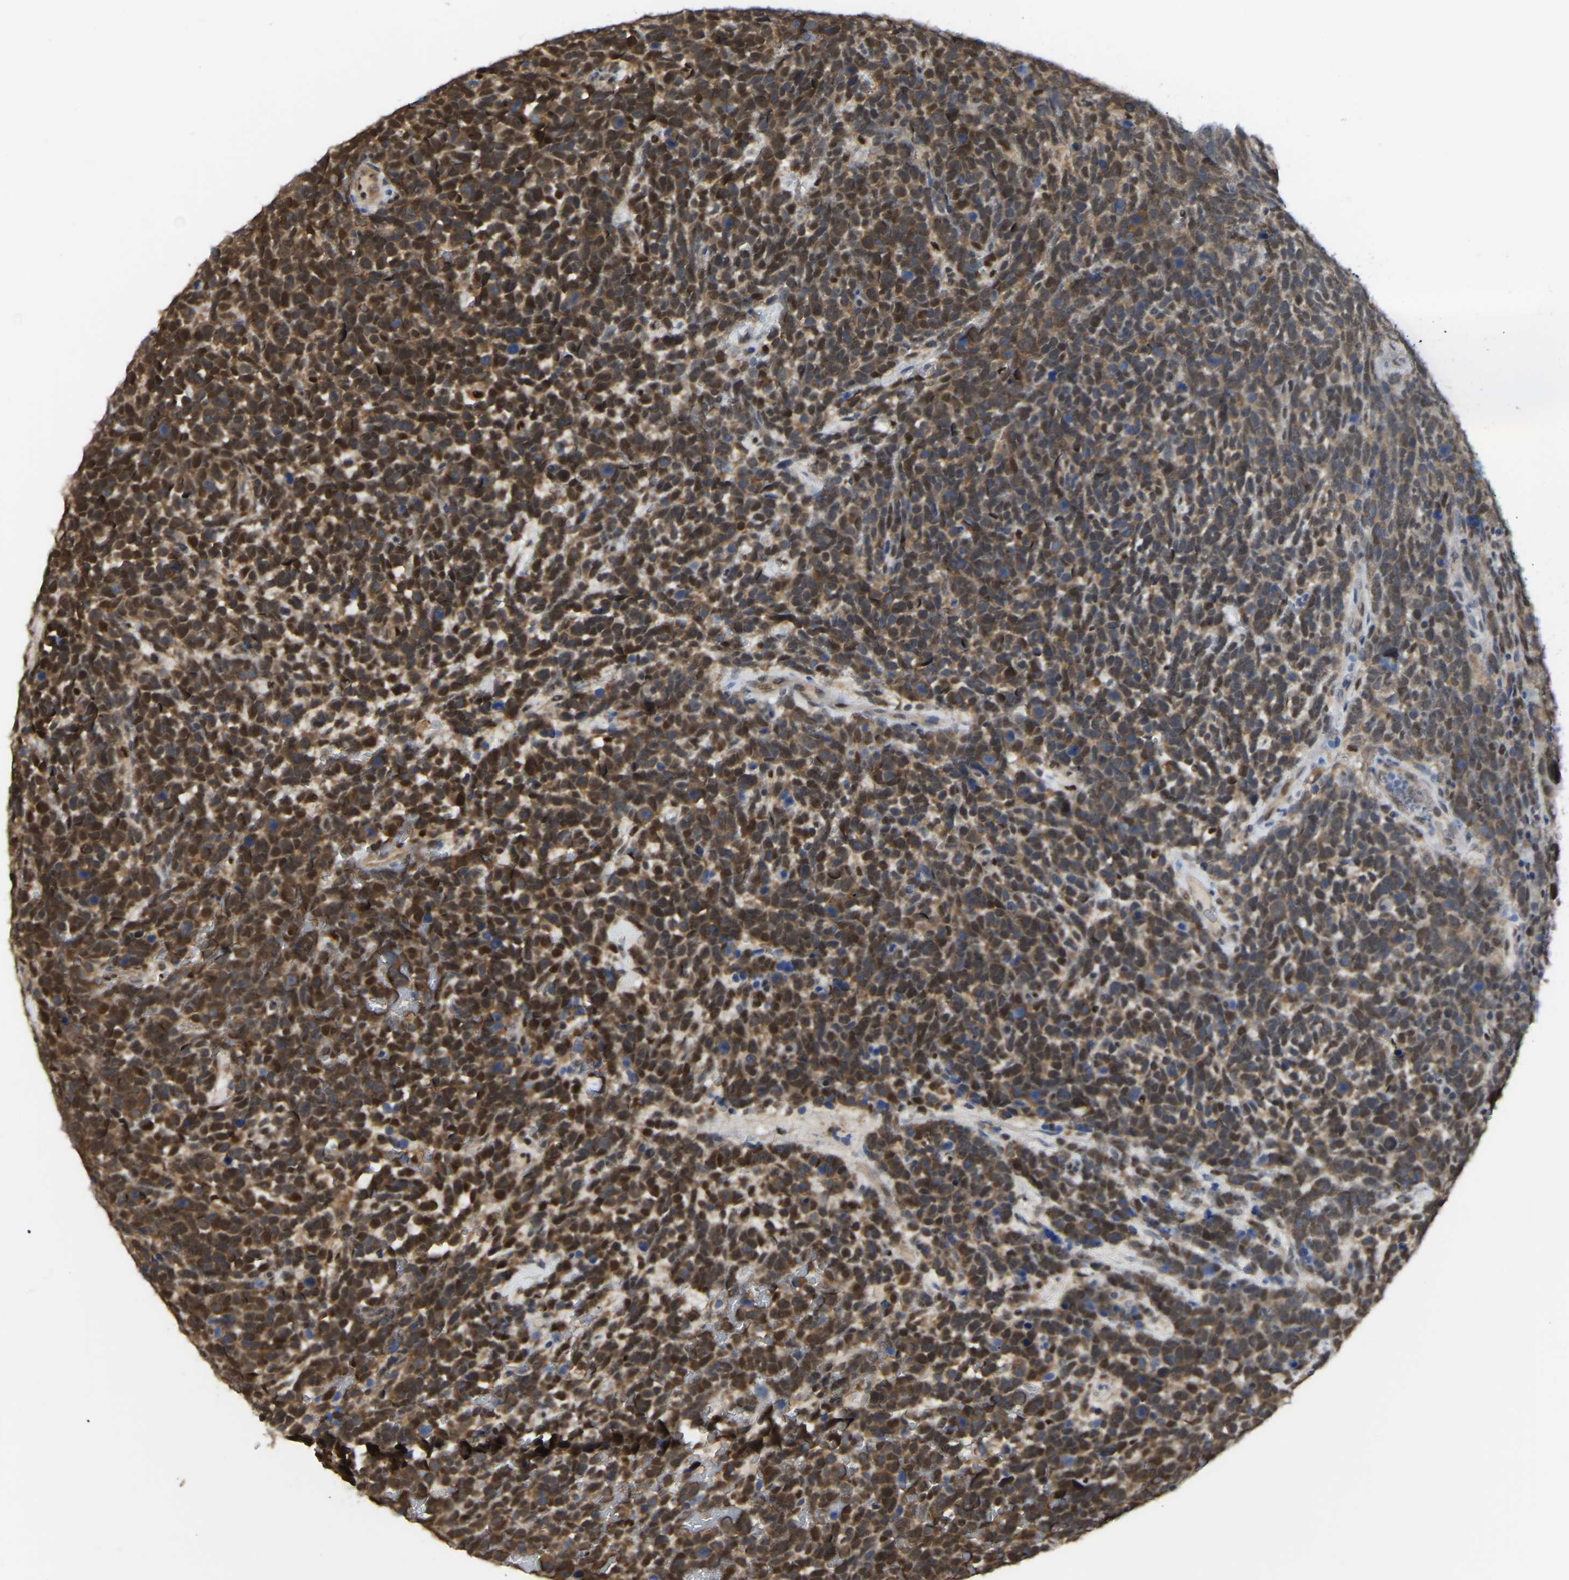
{"staining": {"intensity": "moderate", "quantity": ">75%", "location": "cytoplasmic/membranous"}, "tissue": "urothelial cancer", "cell_type": "Tumor cells", "image_type": "cancer", "snomed": [{"axis": "morphology", "description": "Urothelial carcinoma, High grade"}, {"axis": "topography", "description": "Urinary bladder"}], "caption": "IHC of urothelial cancer displays medium levels of moderate cytoplasmic/membranous staining in about >75% of tumor cells.", "gene": "KLRG2", "patient": {"sex": "female", "age": 82}}